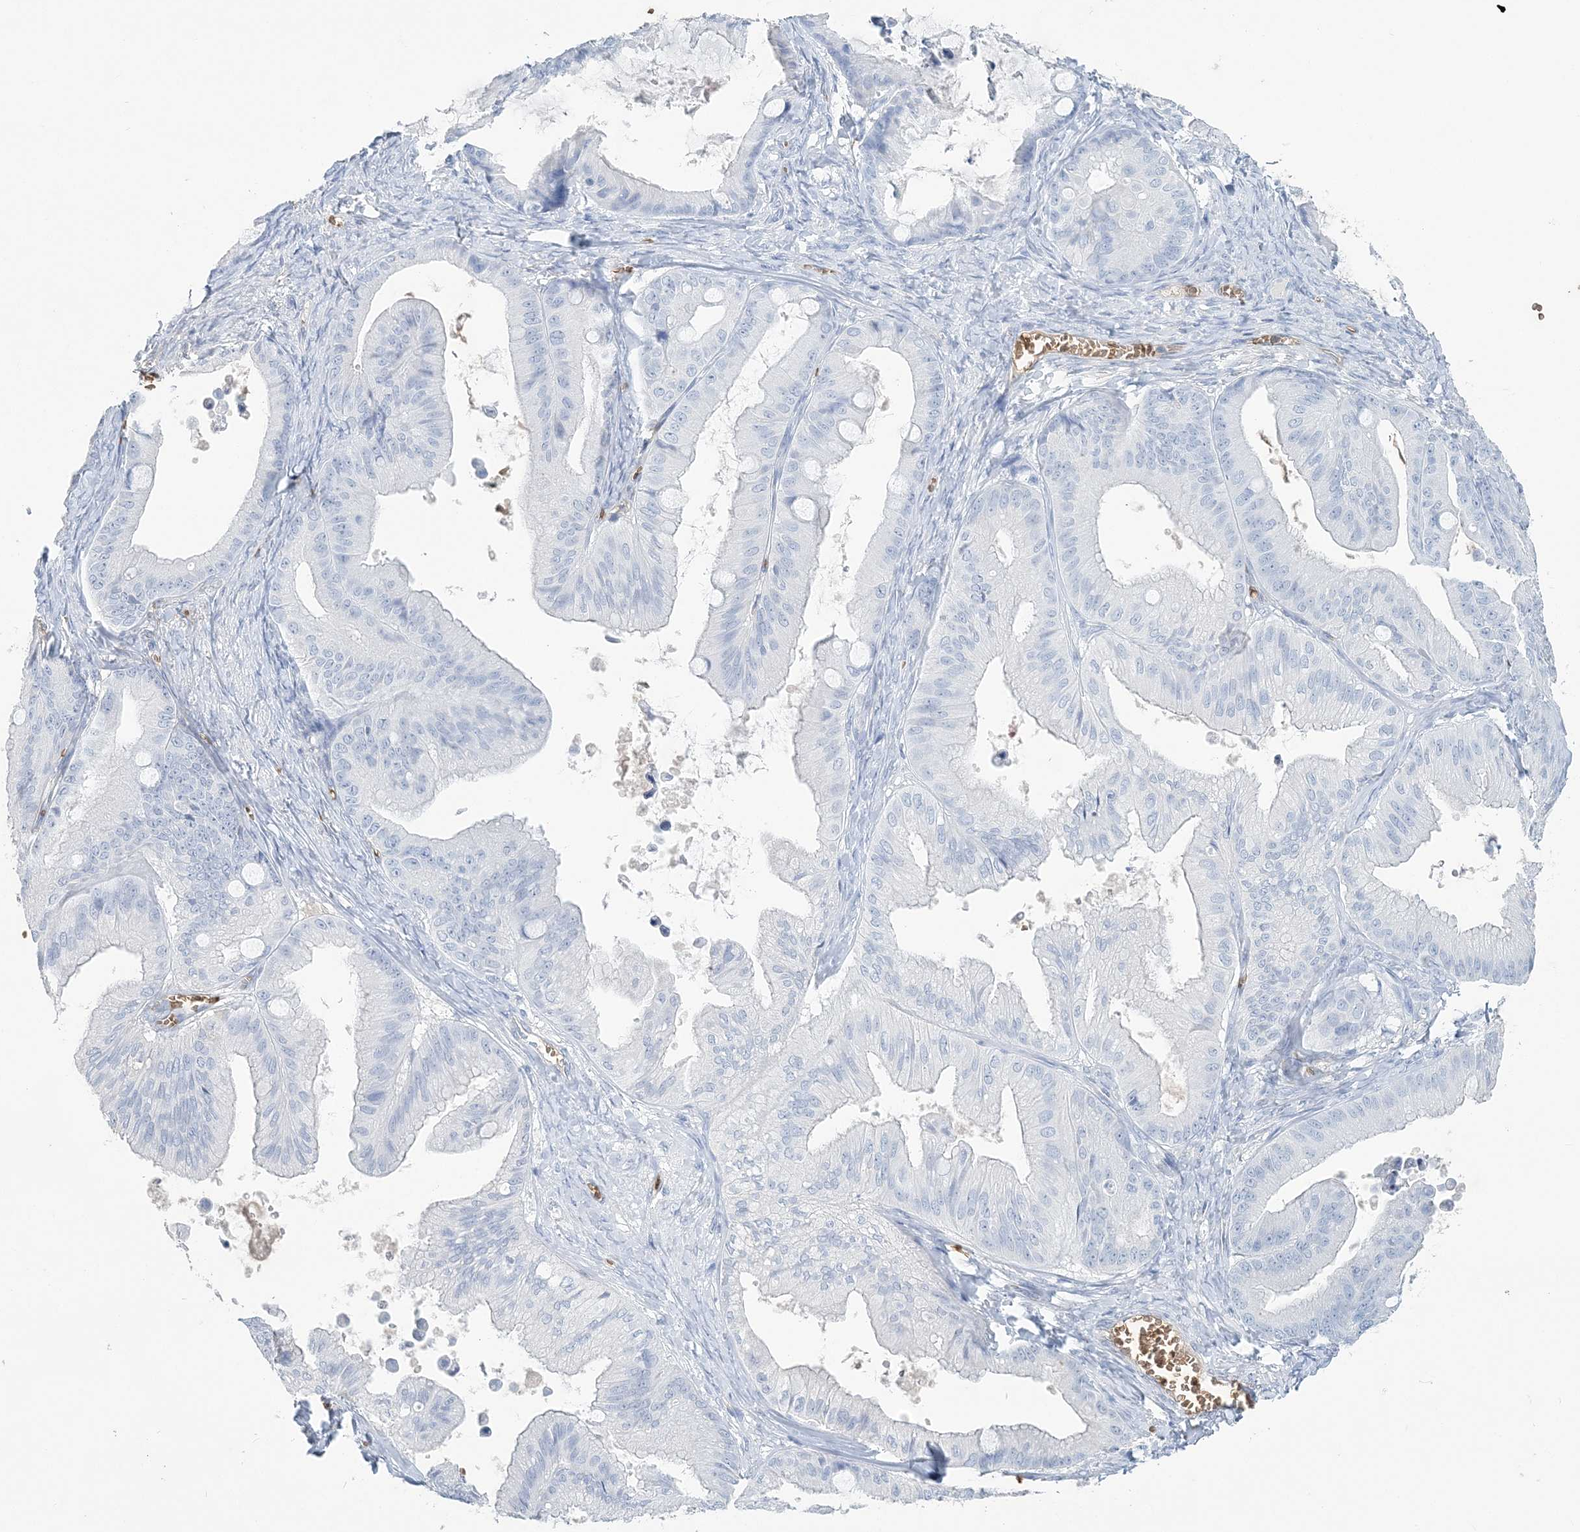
{"staining": {"intensity": "negative", "quantity": "none", "location": "none"}, "tissue": "ovarian cancer", "cell_type": "Tumor cells", "image_type": "cancer", "snomed": [{"axis": "morphology", "description": "Cystadenocarcinoma, mucinous, NOS"}, {"axis": "topography", "description": "Ovary"}], "caption": "Tumor cells are negative for brown protein staining in ovarian cancer (mucinous cystadenocarcinoma).", "gene": "HBD", "patient": {"sex": "female", "age": 71}}